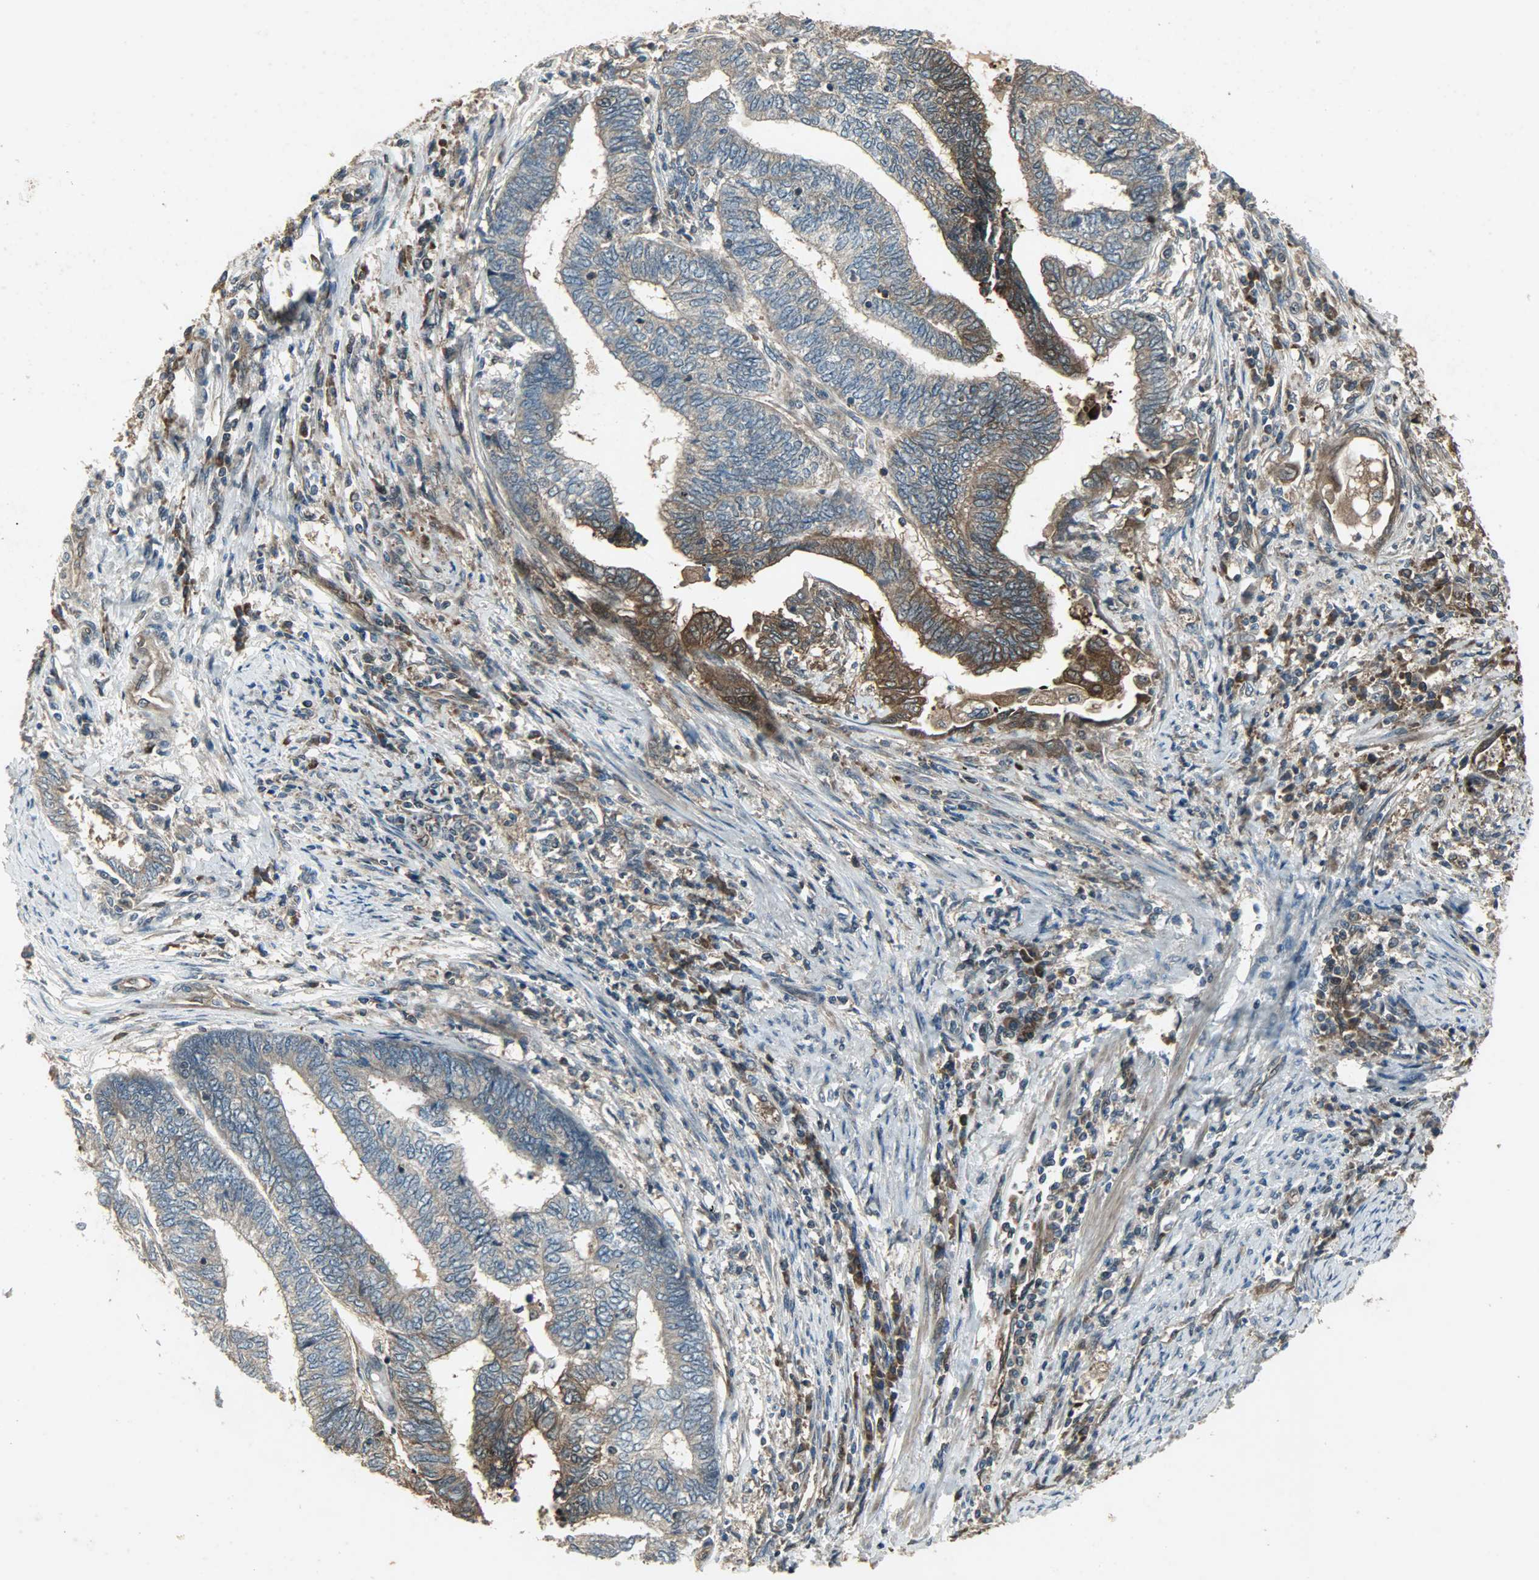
{"staining": {"intensity": "strong", "quantity": ">75%", "location": "cytoplasmic/membranous"}, "tissue": "endometrial cancer", "cell_type": "Tumor cells", "image_type": "cancer", "snomed": [{"axis": "morphology", "description": "Adenocarcinoma, NOS"}, {"axis": "topography", "description": "Uterus"}, {"axis": "topography", "description": "Endometrium"}], "caption": "Protein staining exhibits strong cytoplasmic/membranous positivity in about >75% of tumor cells in endometrial cancer (adenocarcinoma).", "gene": "AMT", "patient": {"sex": "female", "age": 70}}